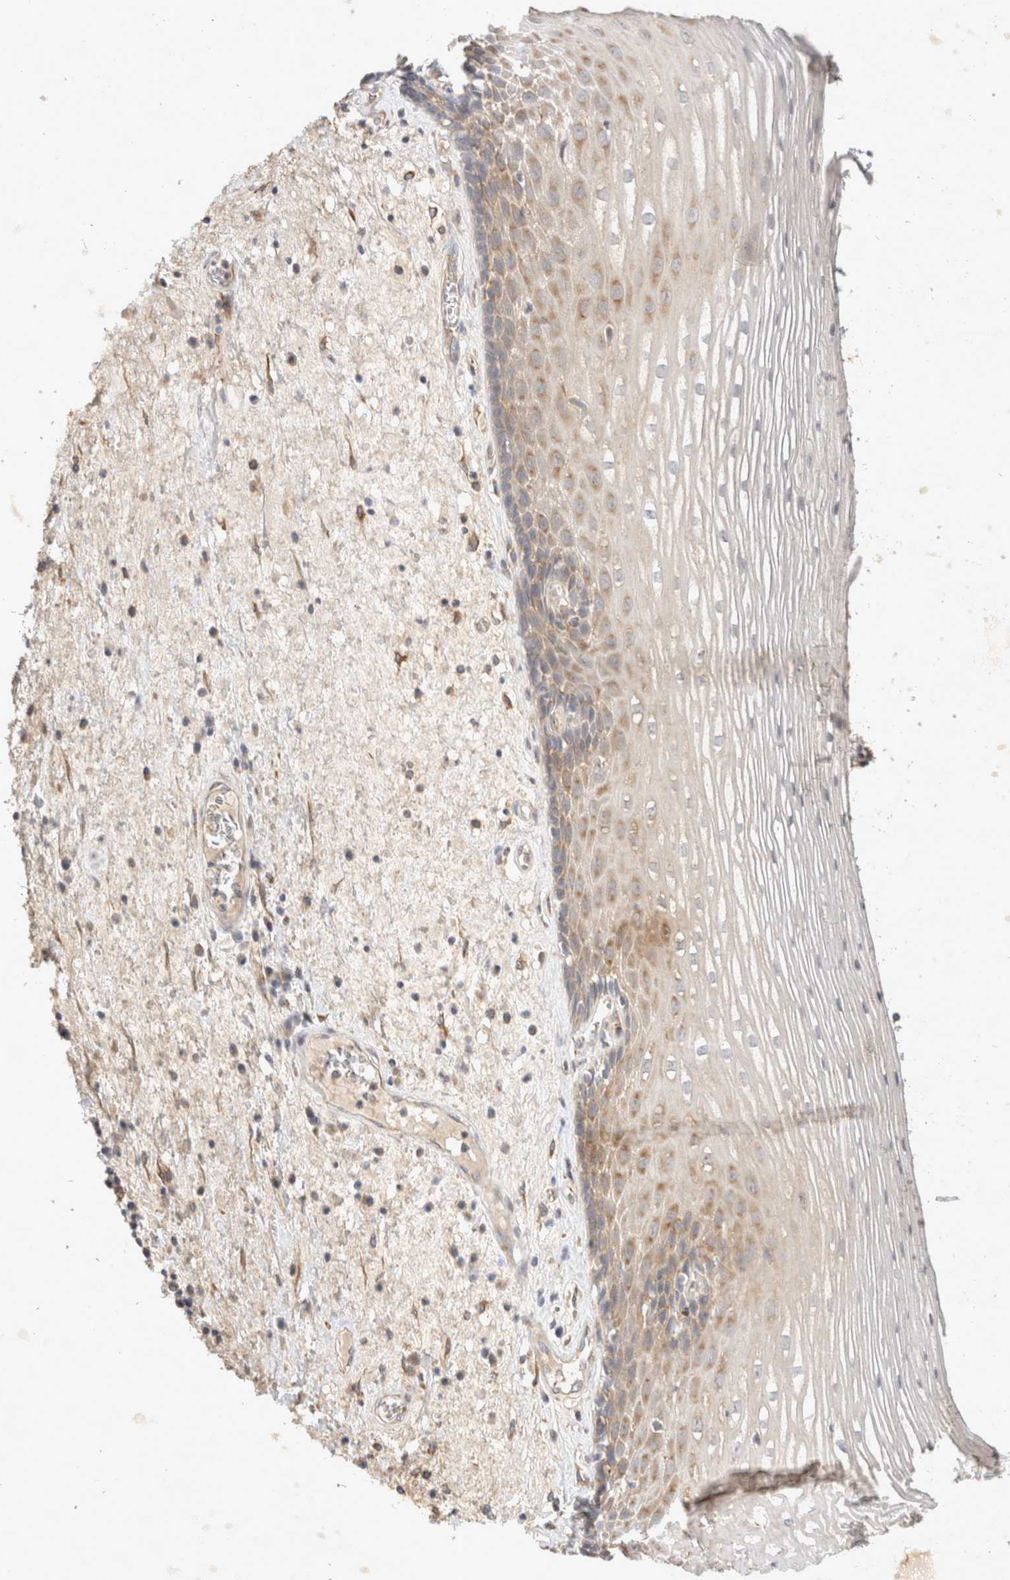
{"staining": {"intensity": "moderate", "quantity": "25%-75%", "location": "cytoplasmic/membranous"}, "tissue": "esophagus", "cell_type": "Squamous epithelial cells", "image_type": "normal", "snomed": [{"axis": "morphology", "description": "Normal tissue, NOS"}, {"axis": "morphology", "description": "Adenocarcinoma, NOS"}, {"axis": "topography", "description": "Esophagus"}], "caption": "IHC of benign esophagus shows medium levels of moderate cytoplasmic/membranous staining in approximately 25%-75% of squamous epithelial cells.", "gene": "EIF4G3", "patient": {"sex": "male", "age": 62}}